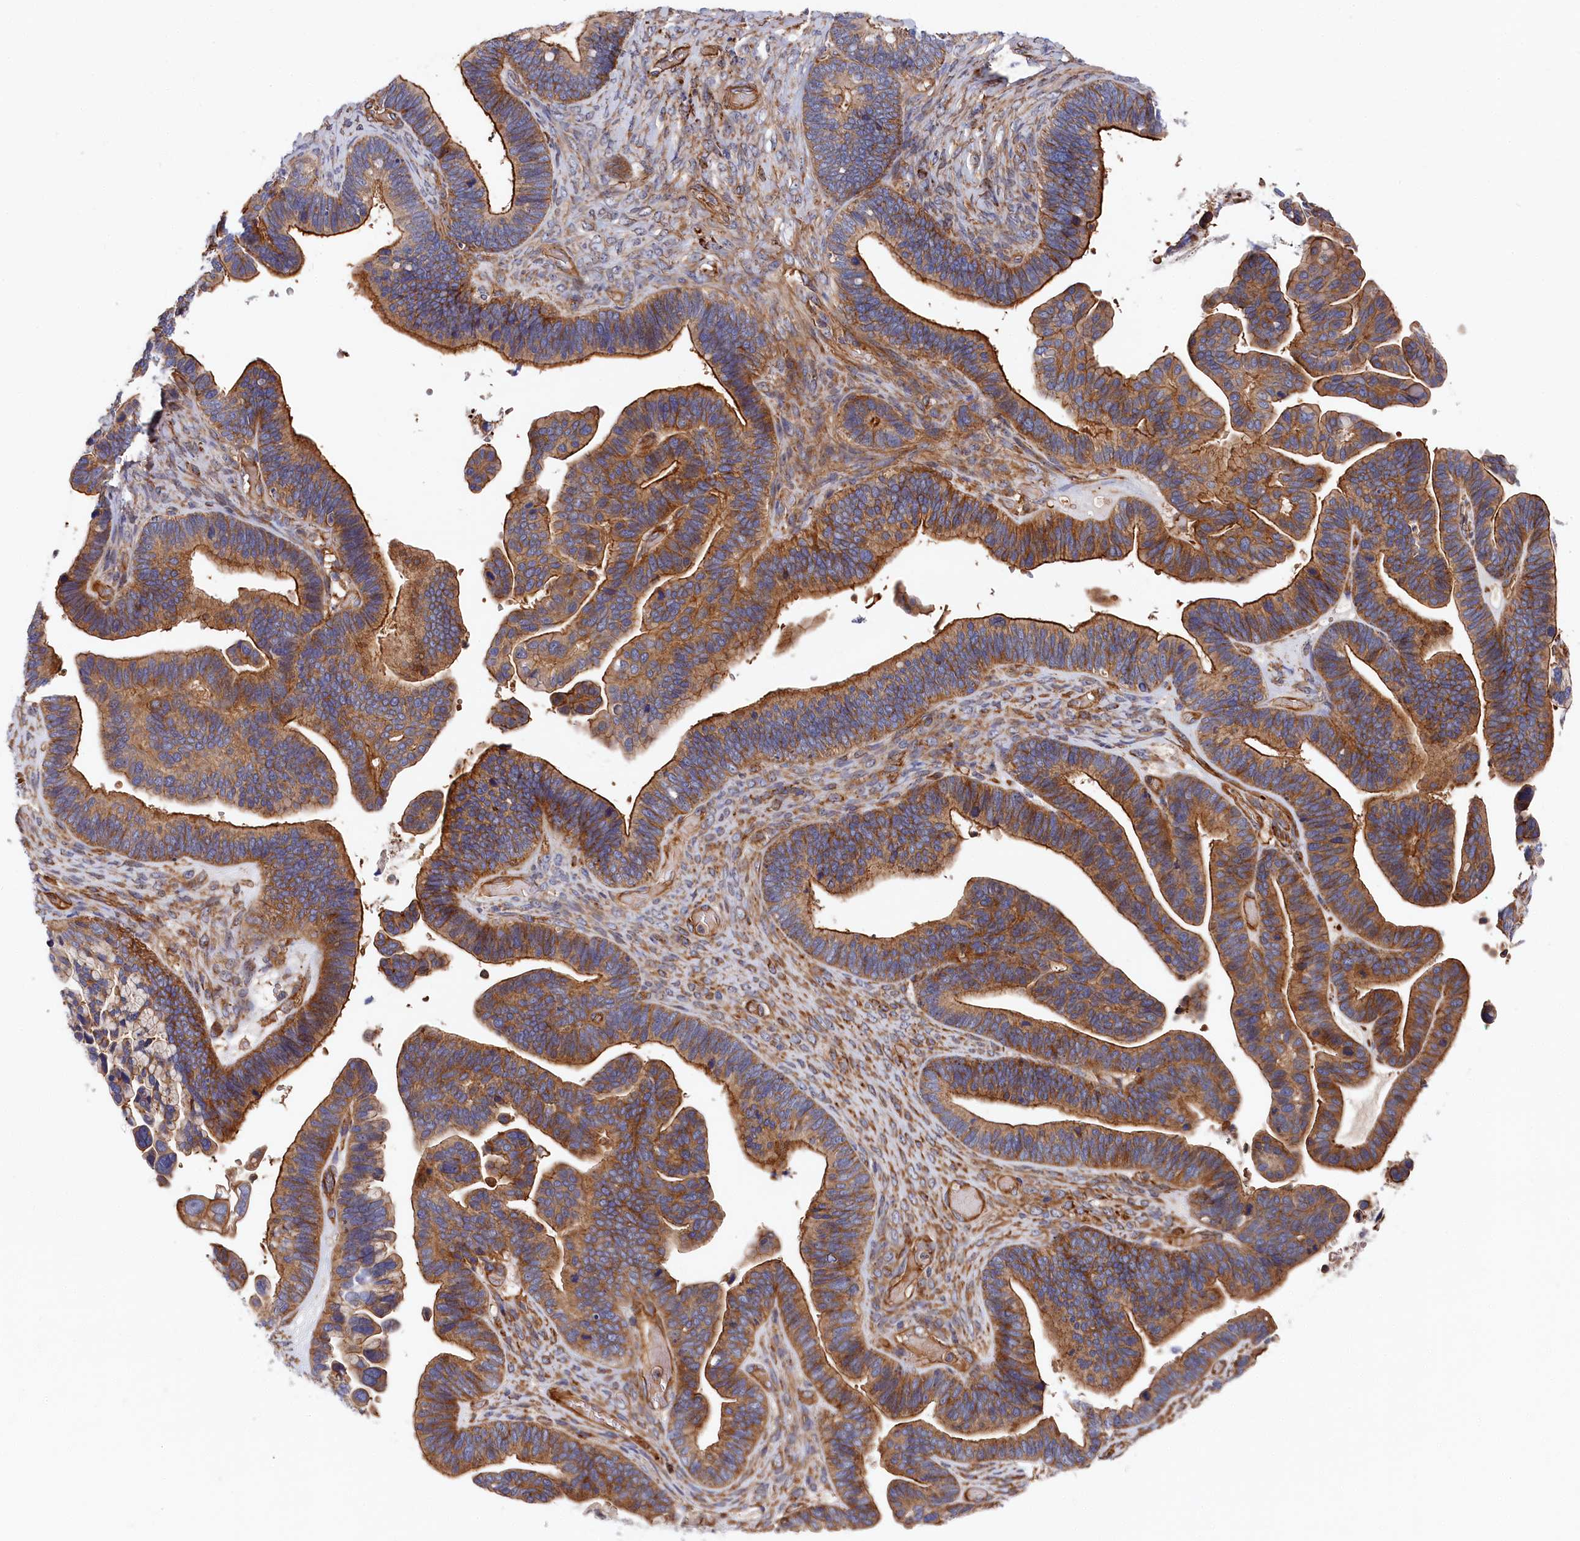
{"staining": {"intensity": "moderate", "quantity": ">75%", "location": "cytoplasmic/membranous"}, "tissue": "ovarian cancer", "cell_type": "Tumor cells", "image_type": "cancer", "snomed": [{"axis": "morphology", "description": "Cystadenocarcinoma, serous, NOS"}, {"axis": "topography", "description": "Ovary"}], "caption": "A brown stain shows moderate cytoplasmic/membranous positivity of a protein in human serous cystadenocarcinoma (ovarian) tumor cells. (brown staining indicates protein expression, while blue staining denotes nuclei).", "gene": "LDHD", "patient": {"sex": "female", "age": 56}}